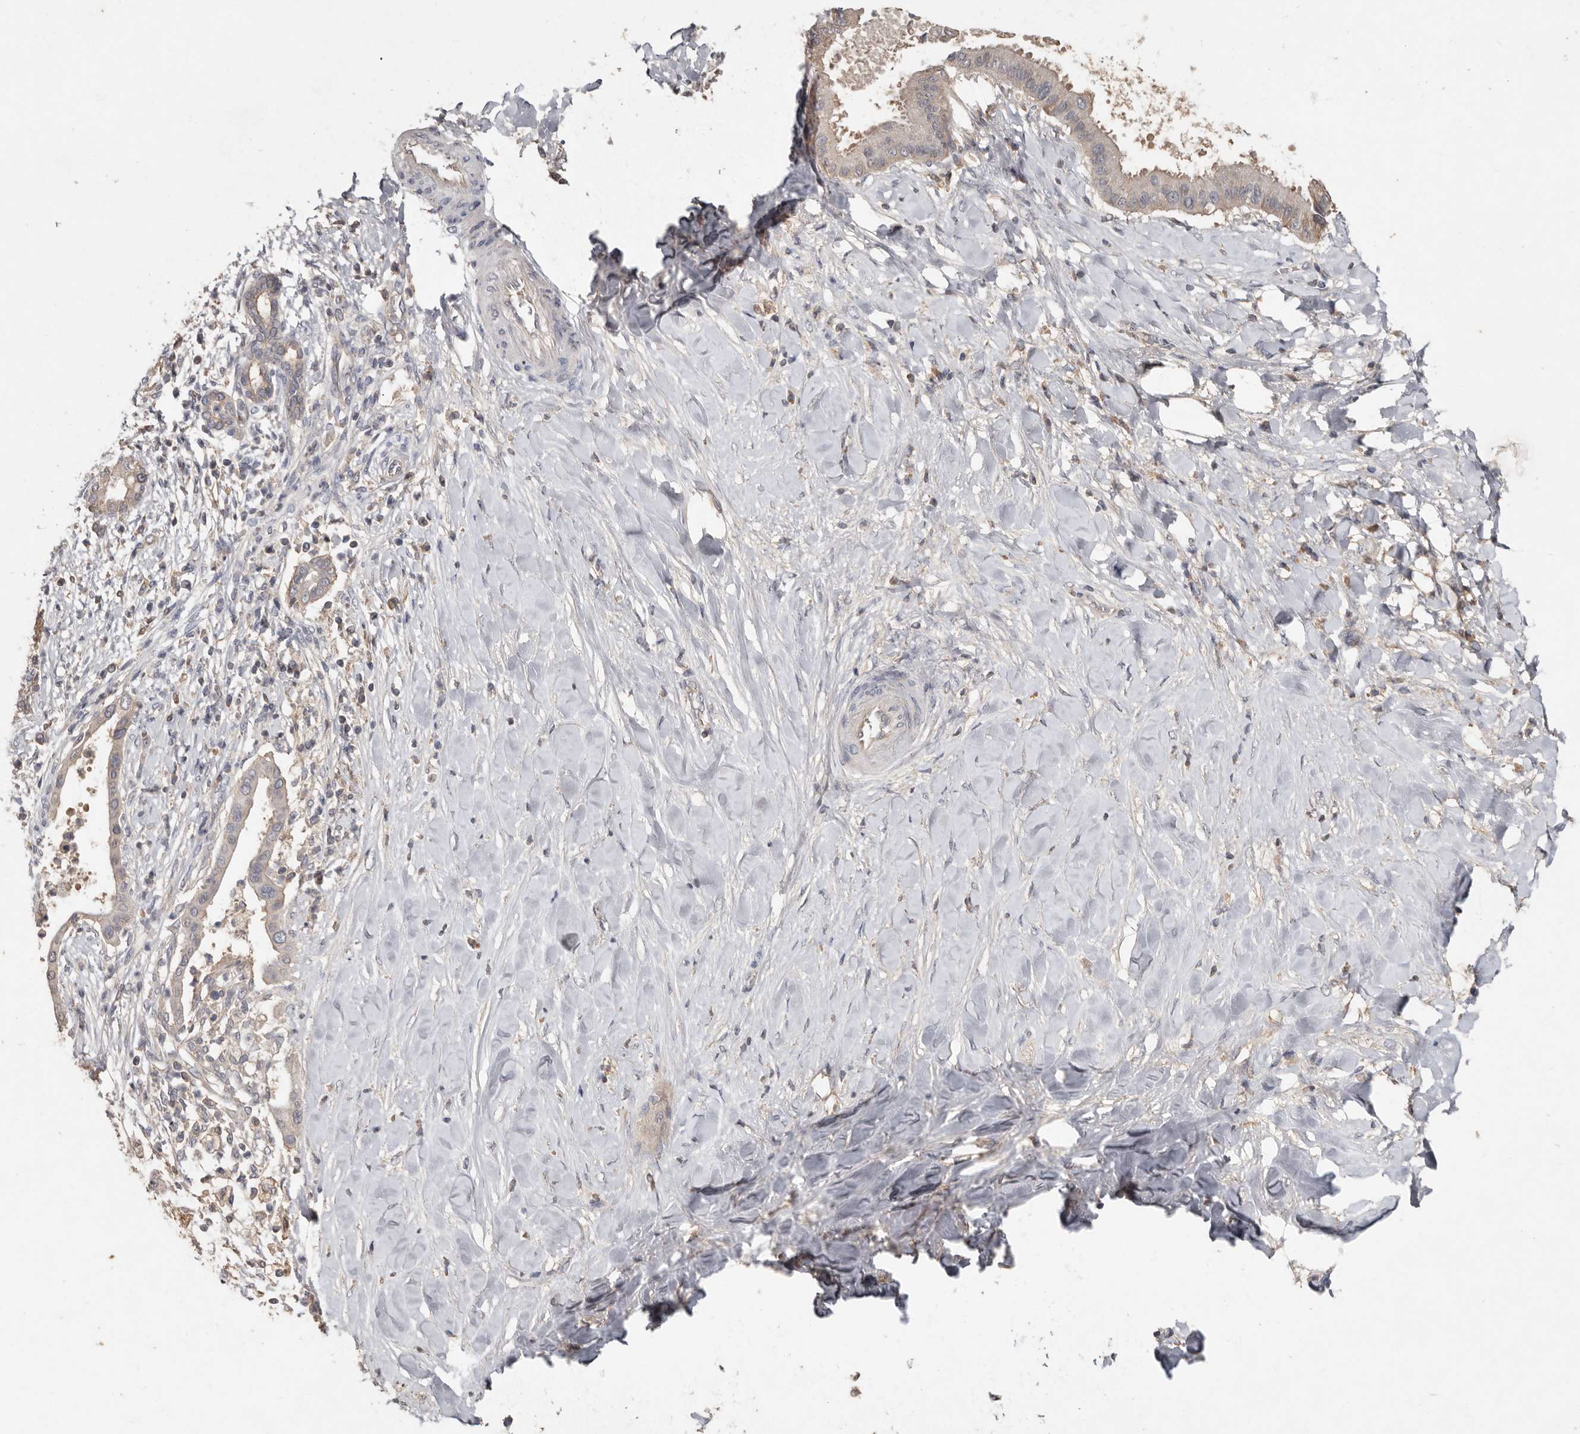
{"staining": {"intensity": "moderate", "quantity": "<25%", "location": "cytoplasmic/membranous"}, "tissue": "liver cancer", "cell_type": "Tumor cells", "image_type": "cancer", "snomed": [{"axis": "morphology", "description": "Cholangiocarcinoma"}, {"axis": "topography", "description": "Liver"}], "caption": "The micrograph exhibits staining of liver cholangiocarcinoma, revealing moderate cytoplasmic/membranous protein staining (brown color) within tumor cells. Nuclei are stained in blue.", "gene": "KIF26B", "patient": {"sex": "female", "age": 54}}